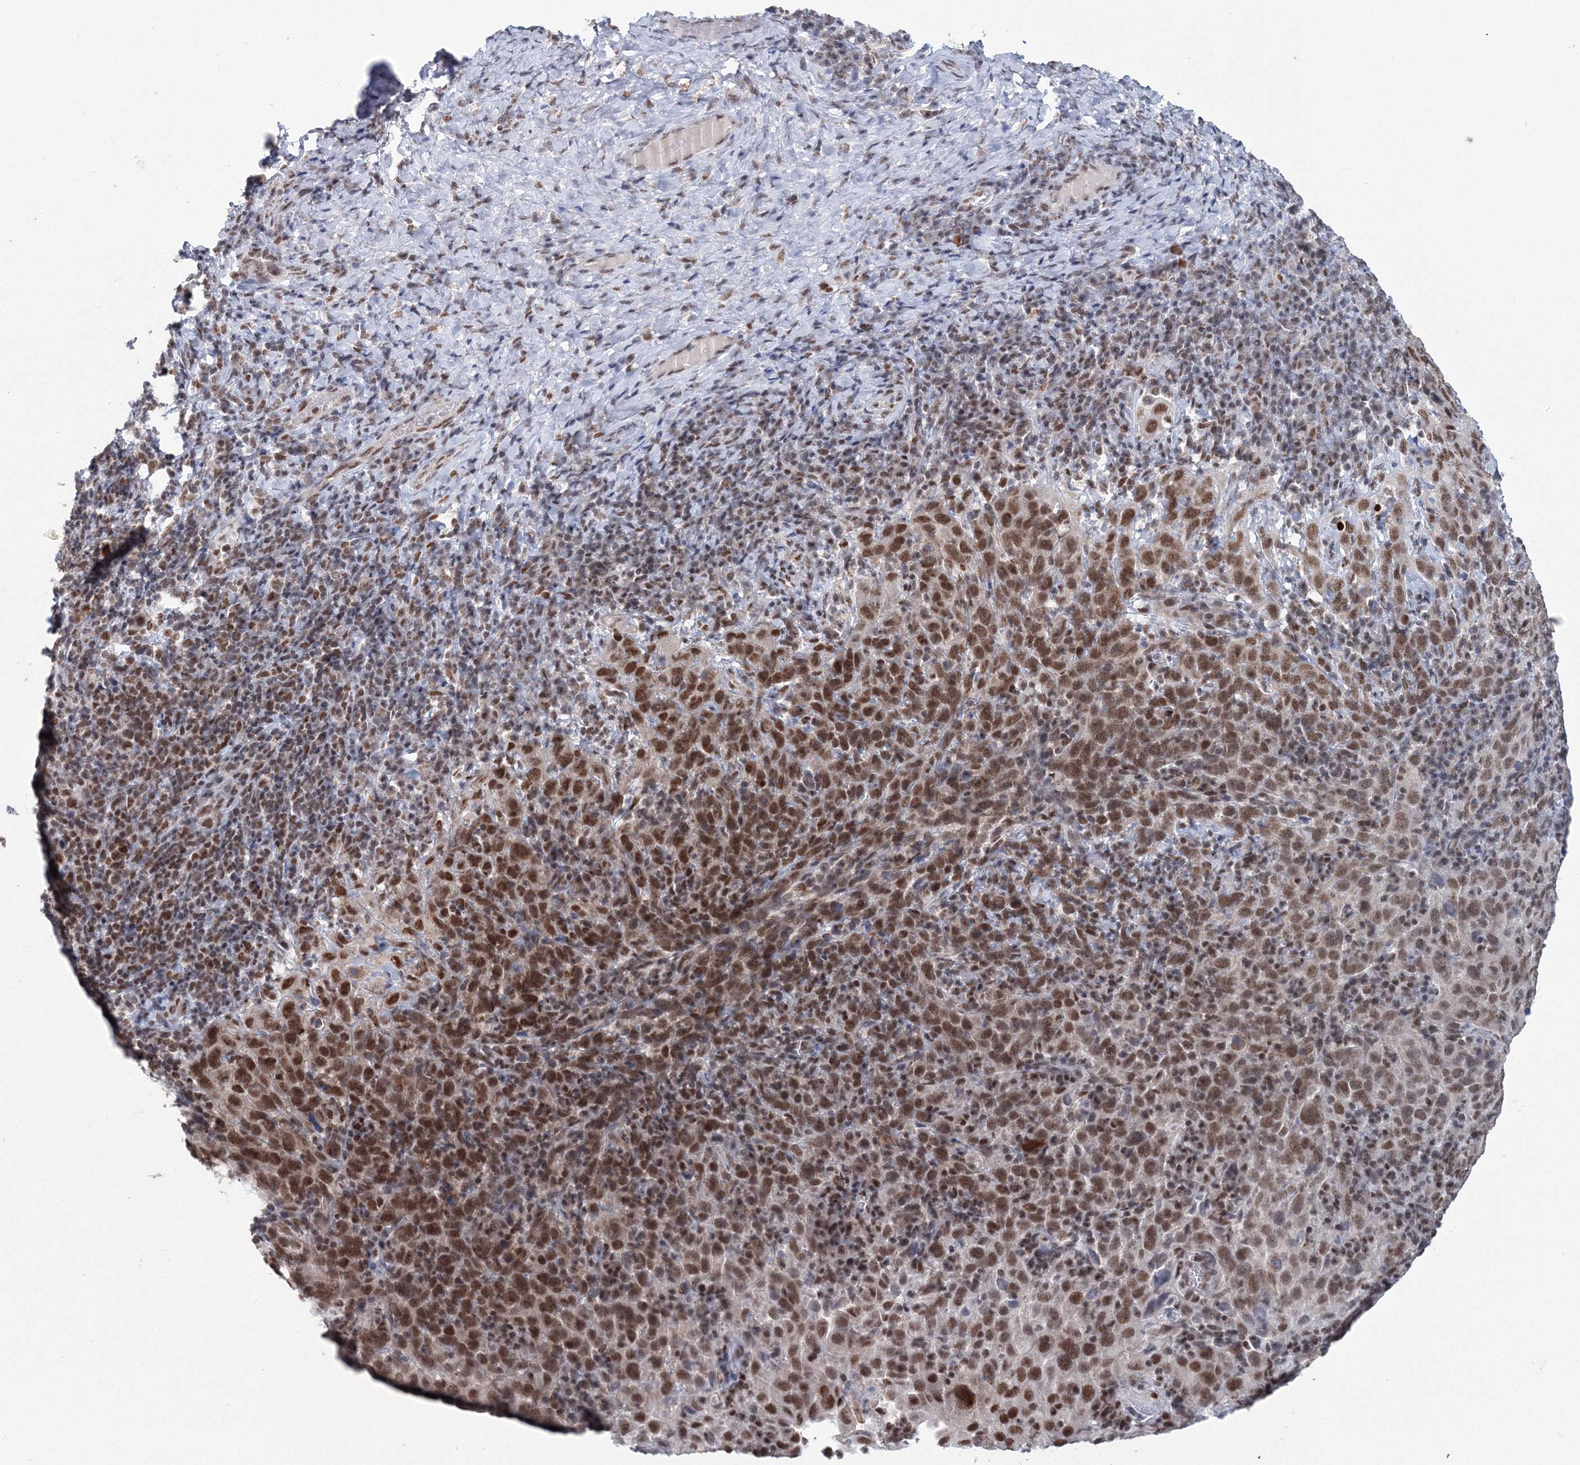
{"staining": {"intensity": "strong", "quantity": ">75%", "location": "nuclear"}, "tissue": "cervical cancer", "cell_type": "Tumor cells", "image_type": "cancer", "snomed": [{"axis": "morphology", "description": "Squamous cell carcinoma, NOS"}, {"axis": "topography", "description": "Cervix"}], "caption": "Cervical squamous cell carcinoma stained for a protein (brown) demonstrates strong nuclear positive expression in about >75% of tumor cells.", "gene": "SF3B6", "patient": {"sex": "female", "age": 46}}